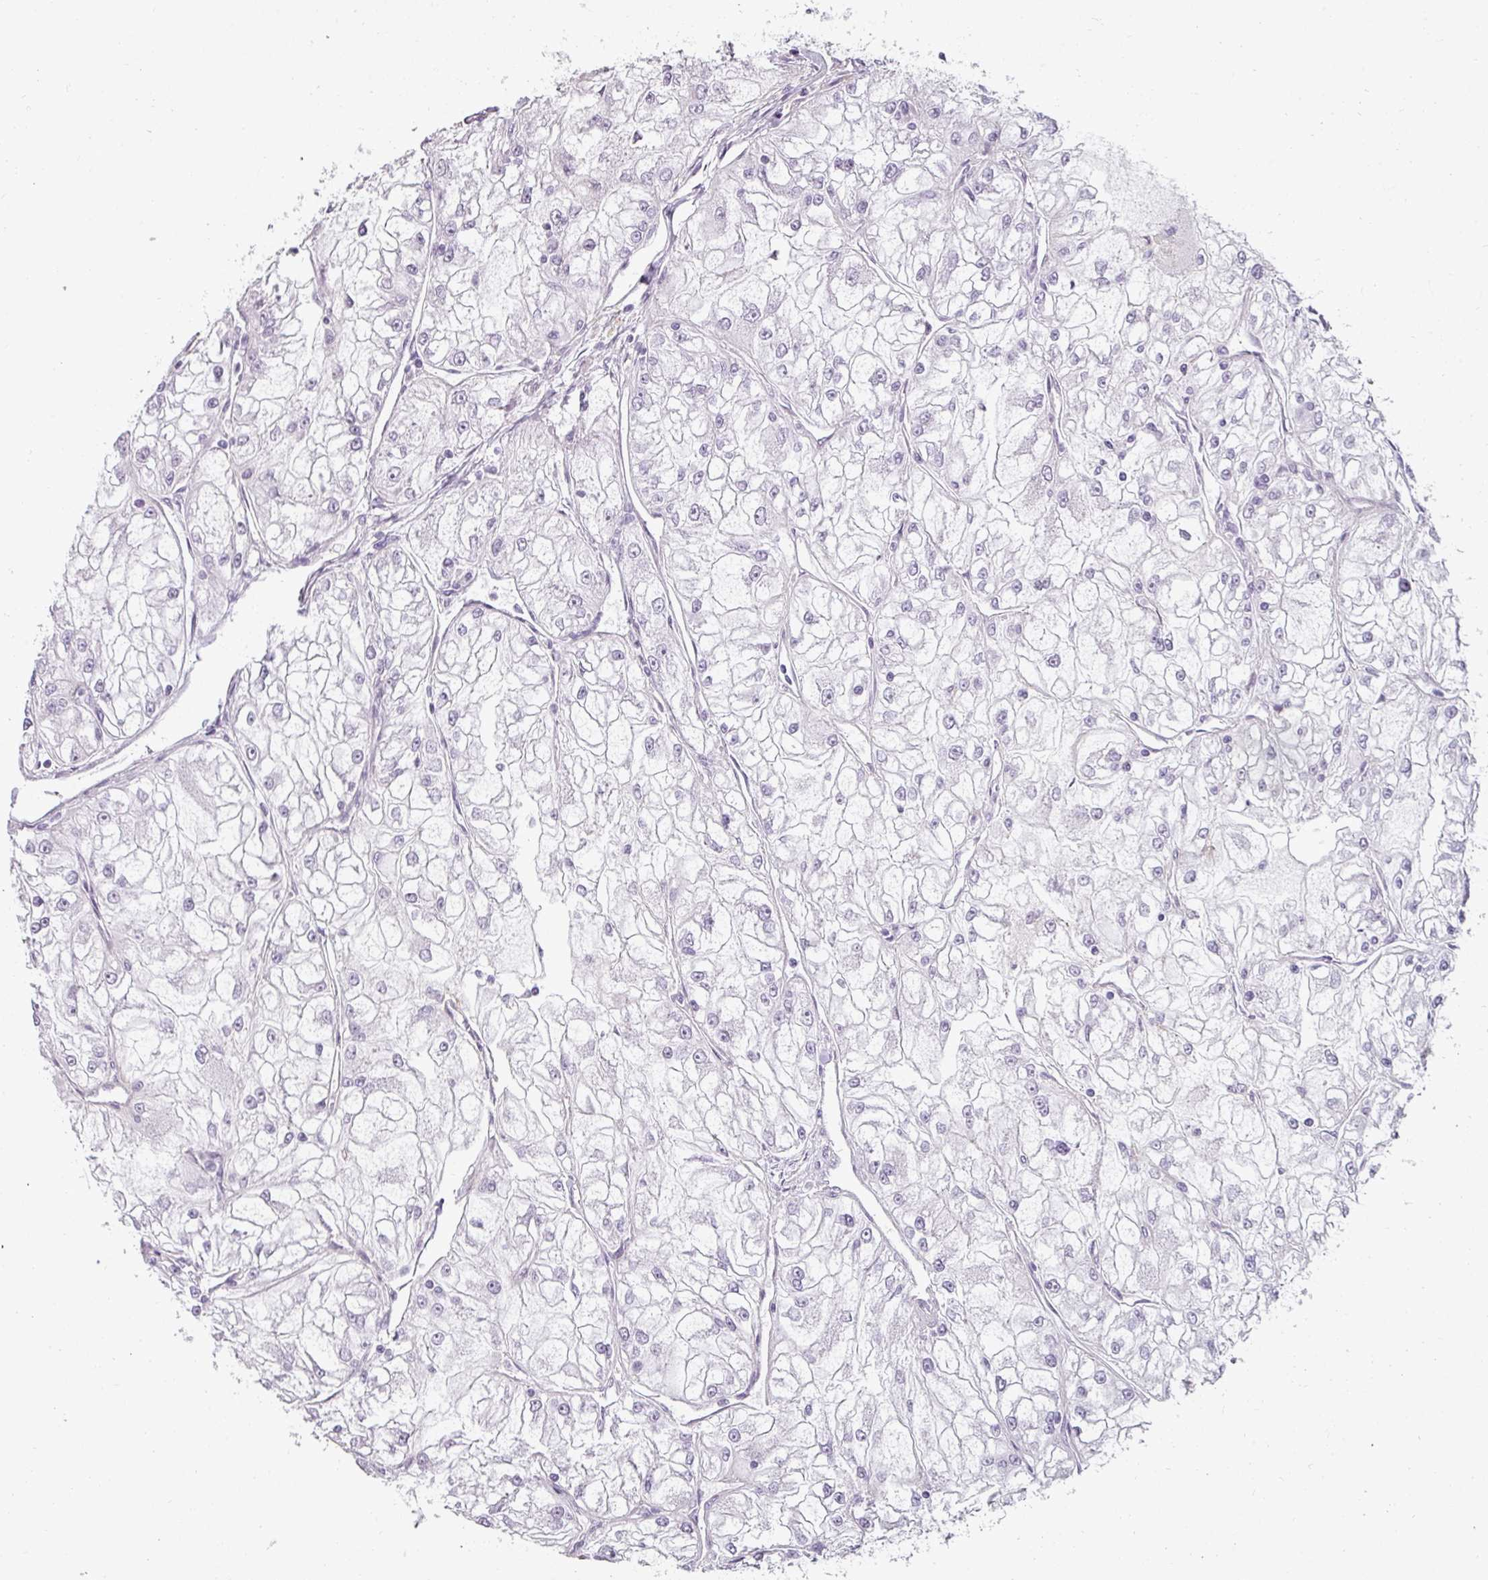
{"staining": {"intensity": "negative", "quantity": "none", "location": "none"}, "tissue": "renal cancer", "cell_type": "Tumor cells", "image_type": "cancer", "snomed": [{"axis": "morphology", "description": "Adenocarcinoma, NOS"}, {"axis": "topography", "description": "Kidney"}], "caption": "Immunohistochemical staining of renal adenocarcinoma reveals no significant positivity in tumor cells.", "gene": "ASB1", "patient": {"sex": "female", "age": 72}}